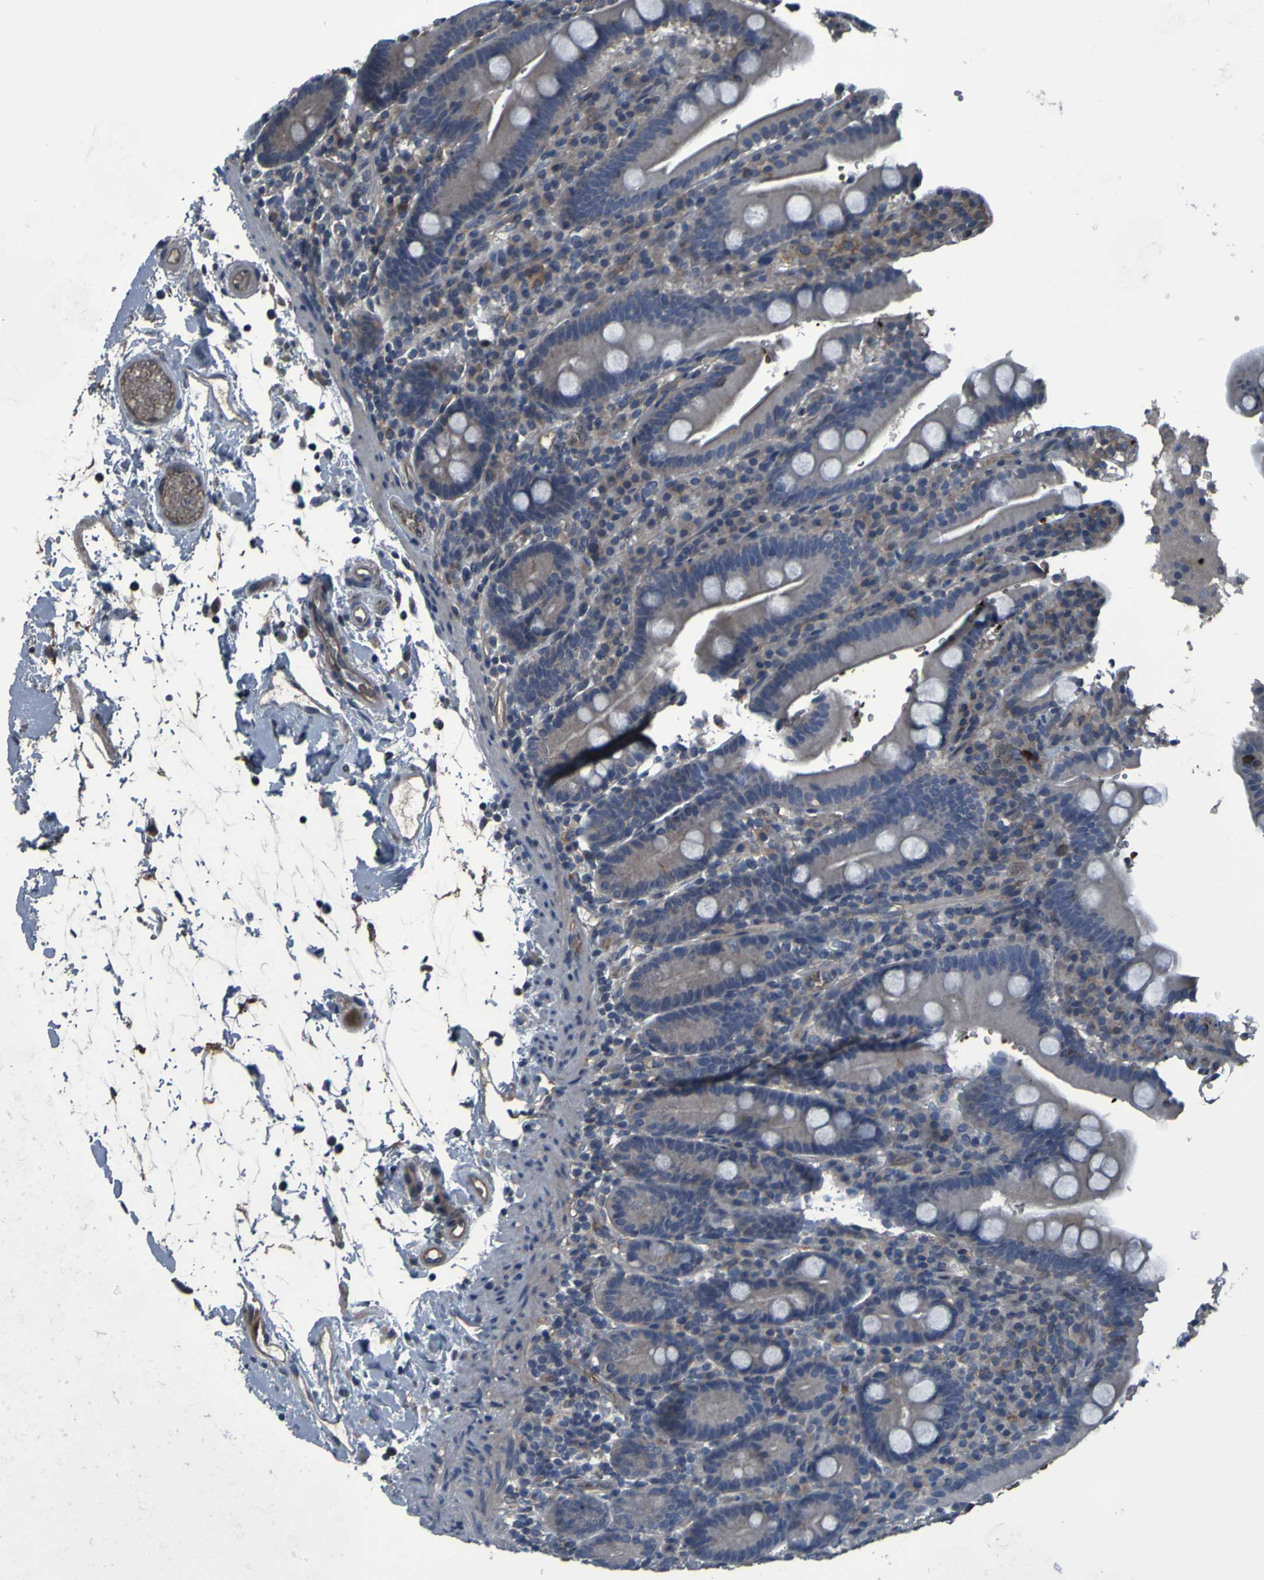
{"staining": {"intensity": "weak", "quantity": "25%-75%", "location": "cytoplasmic/membranous"}, "tissue": "duodenum", "cell_type": "Glandular cells", "image_type": "normal", "snomed": [{"axis": "morphology", "description": "Normal tissue, NOS"}, {"axis": "topography", "description": "Small intestine, NOS"}], "caption": "Duodenum stained with DAB (3,3'-diaminobenzidine) immunohistochemistry reveals low levels of weak cytoplasmic/membranous staining in about 25%-75% of glandular cells. (DAB = brown stain, brightfield microscopy at high magnification).", "gene": "GRAMD1A", "patient": {"sex": "female", "age": 71}}